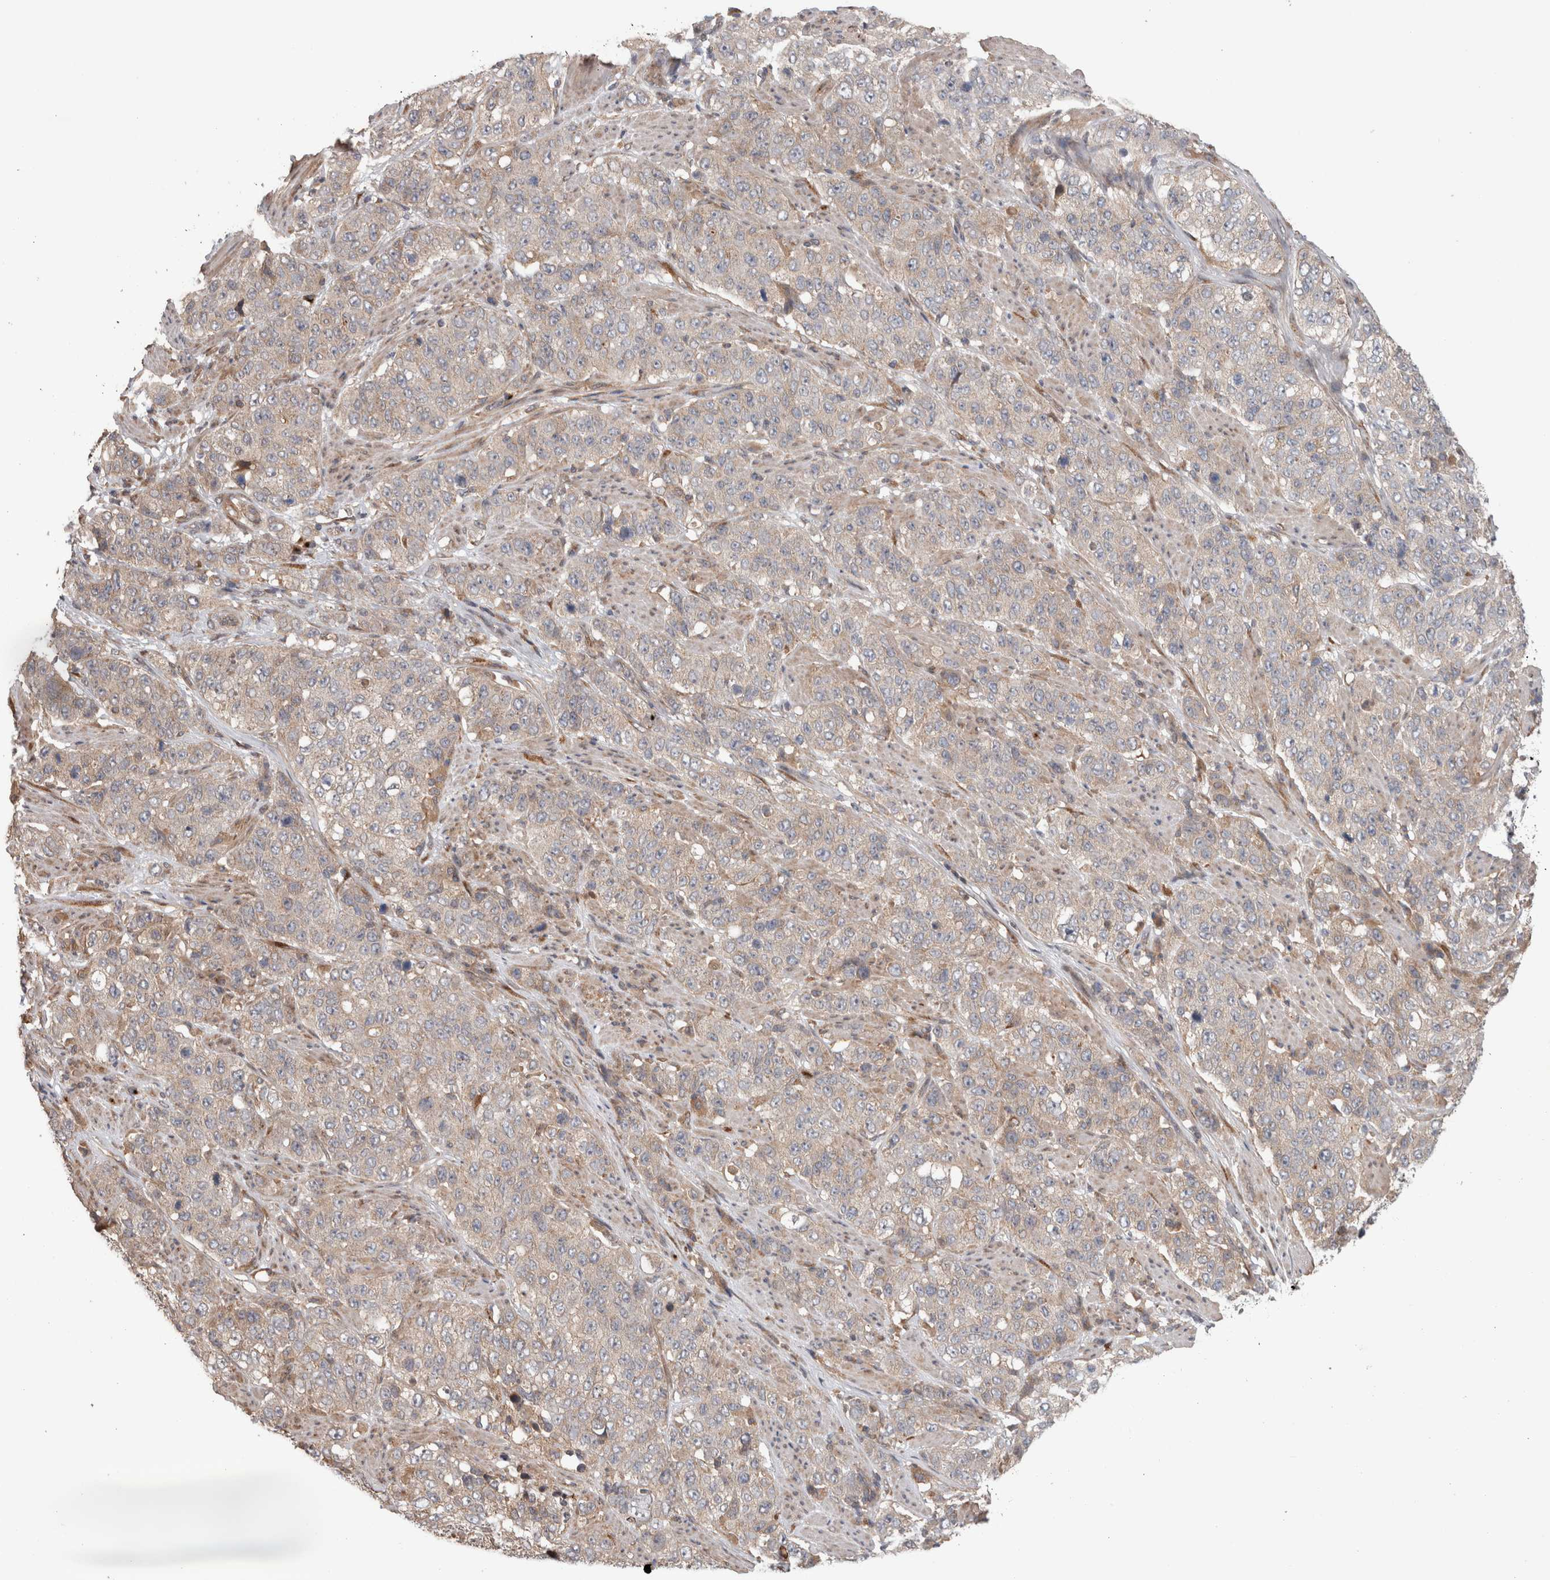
{"staining": {"intensity": "weak", "quantity": "25%-75%", "location": "cytoplasmic/membranous"}, "tissue": "stomach cancer", "cell_type": "Tumor cells", "image_type": "cancer", "snomed": [{"axis": "morphology", "description": "Adenocarcinoma, NOS"}, {"axis": "topography", "description": "Stomach"}], "caption": "Stomach adenocarcinoma stained with immunohistochemistry exhibits weak cytoplasmic/membranous positivity in approximately 25%-75% of tumor cells.", "gene": "TRIM5", "patient": {"sex": "male", "age": 48}}